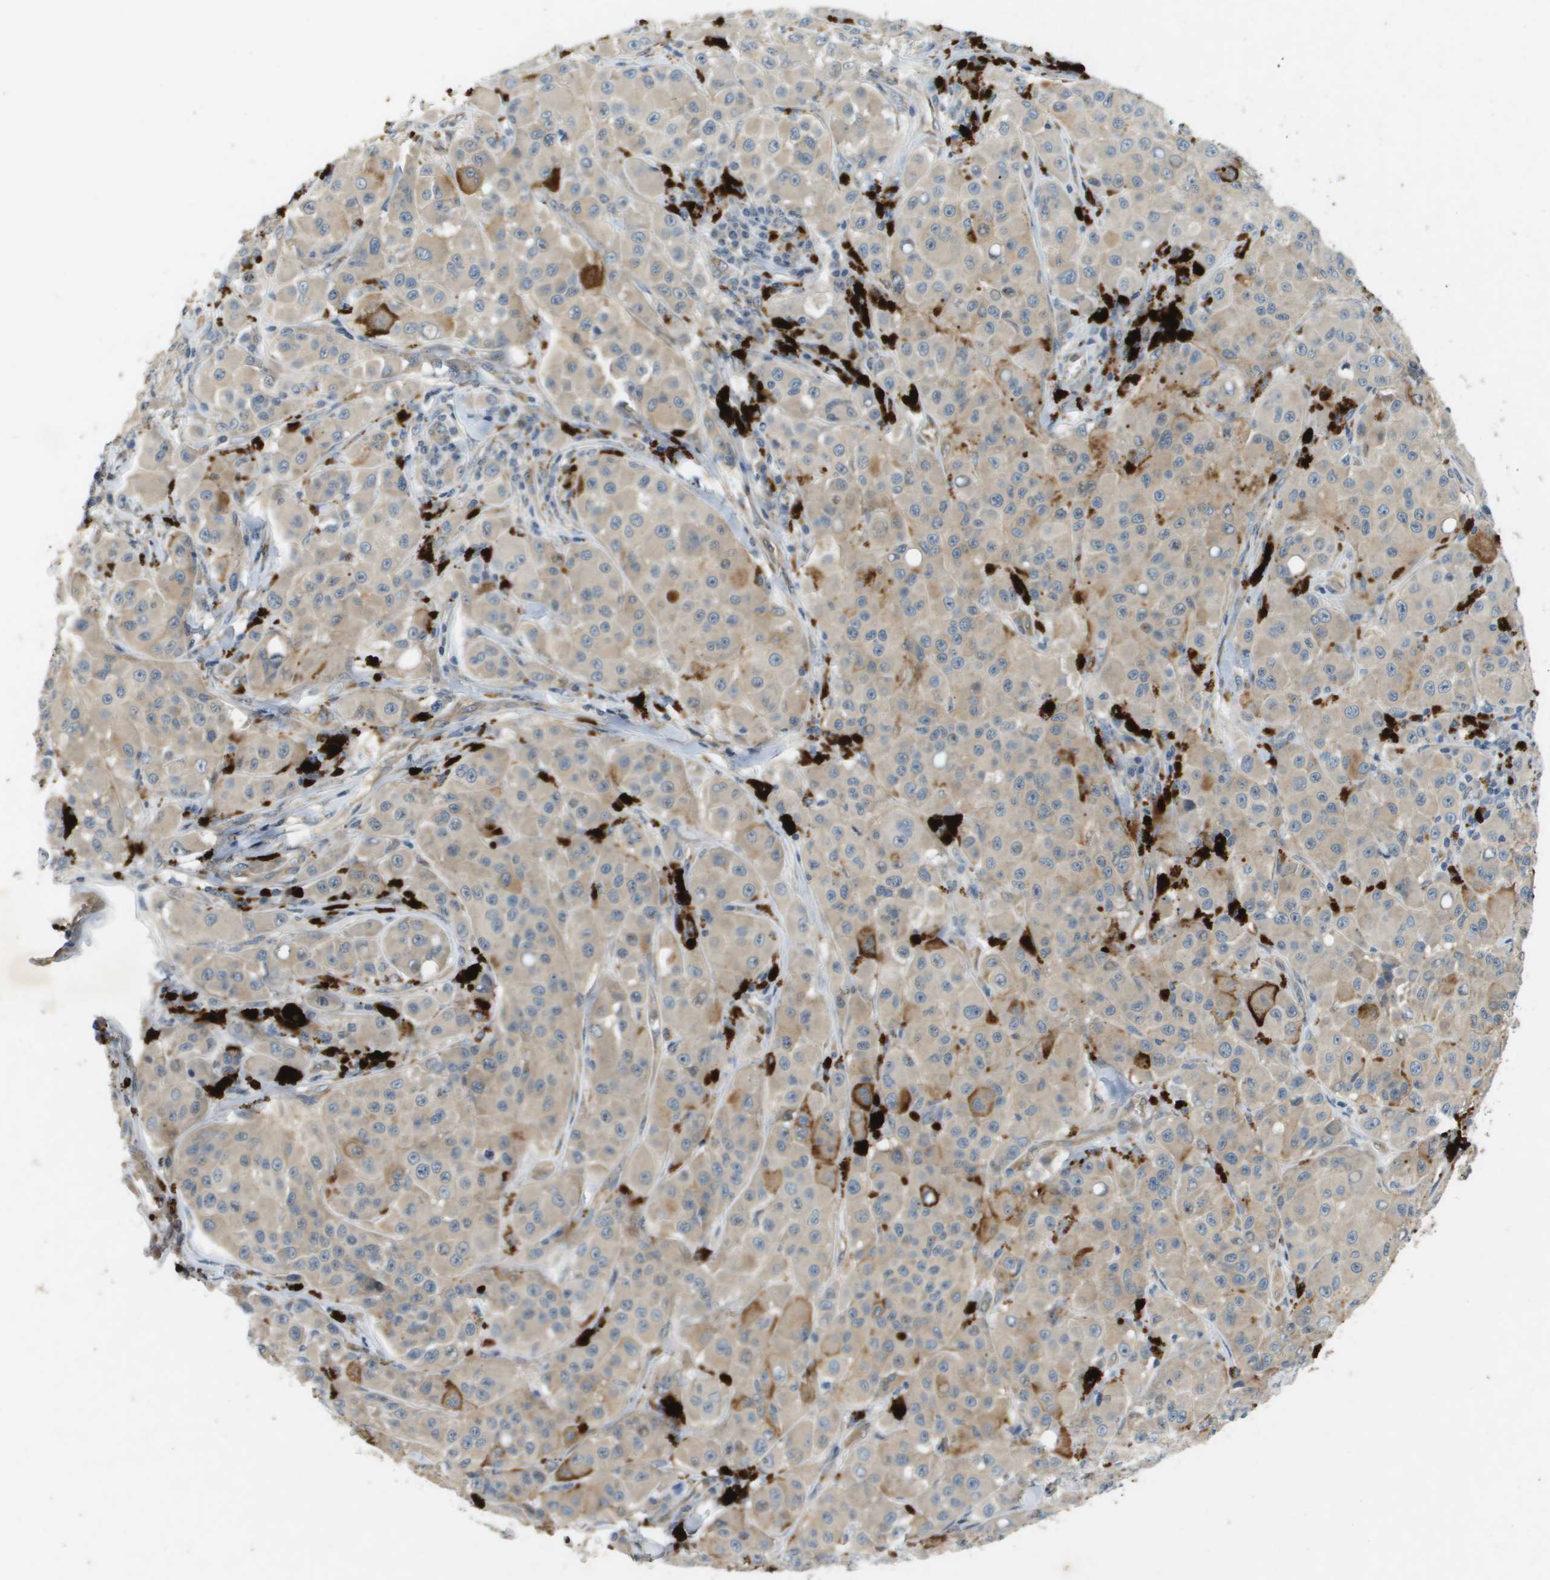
{"staining": {"intensity": "weak", "quantity": ">75%", "location": "cytoplasmic/membranous"}, "tissue": "melanoma", "cell_type": "Tumor cells", "image_type": "cancer", "snomed": [{"axis": "morphology", "description": "Malignant melanoma, NOS"}, {"axis": "topography", "description": "Skin"}], "caption": "IHC micrograph of neoplastic tissue: malignant melanoma stained using immunohistochemistry demonstrates low levels of weak protein expression localized specifically in the cytoplasmic/membranous of tumor cells, appearing as a cytoplasmic/membranous brown color.", "gene": "PGAP3", "patient": {"sex": "male", "age": 84}}